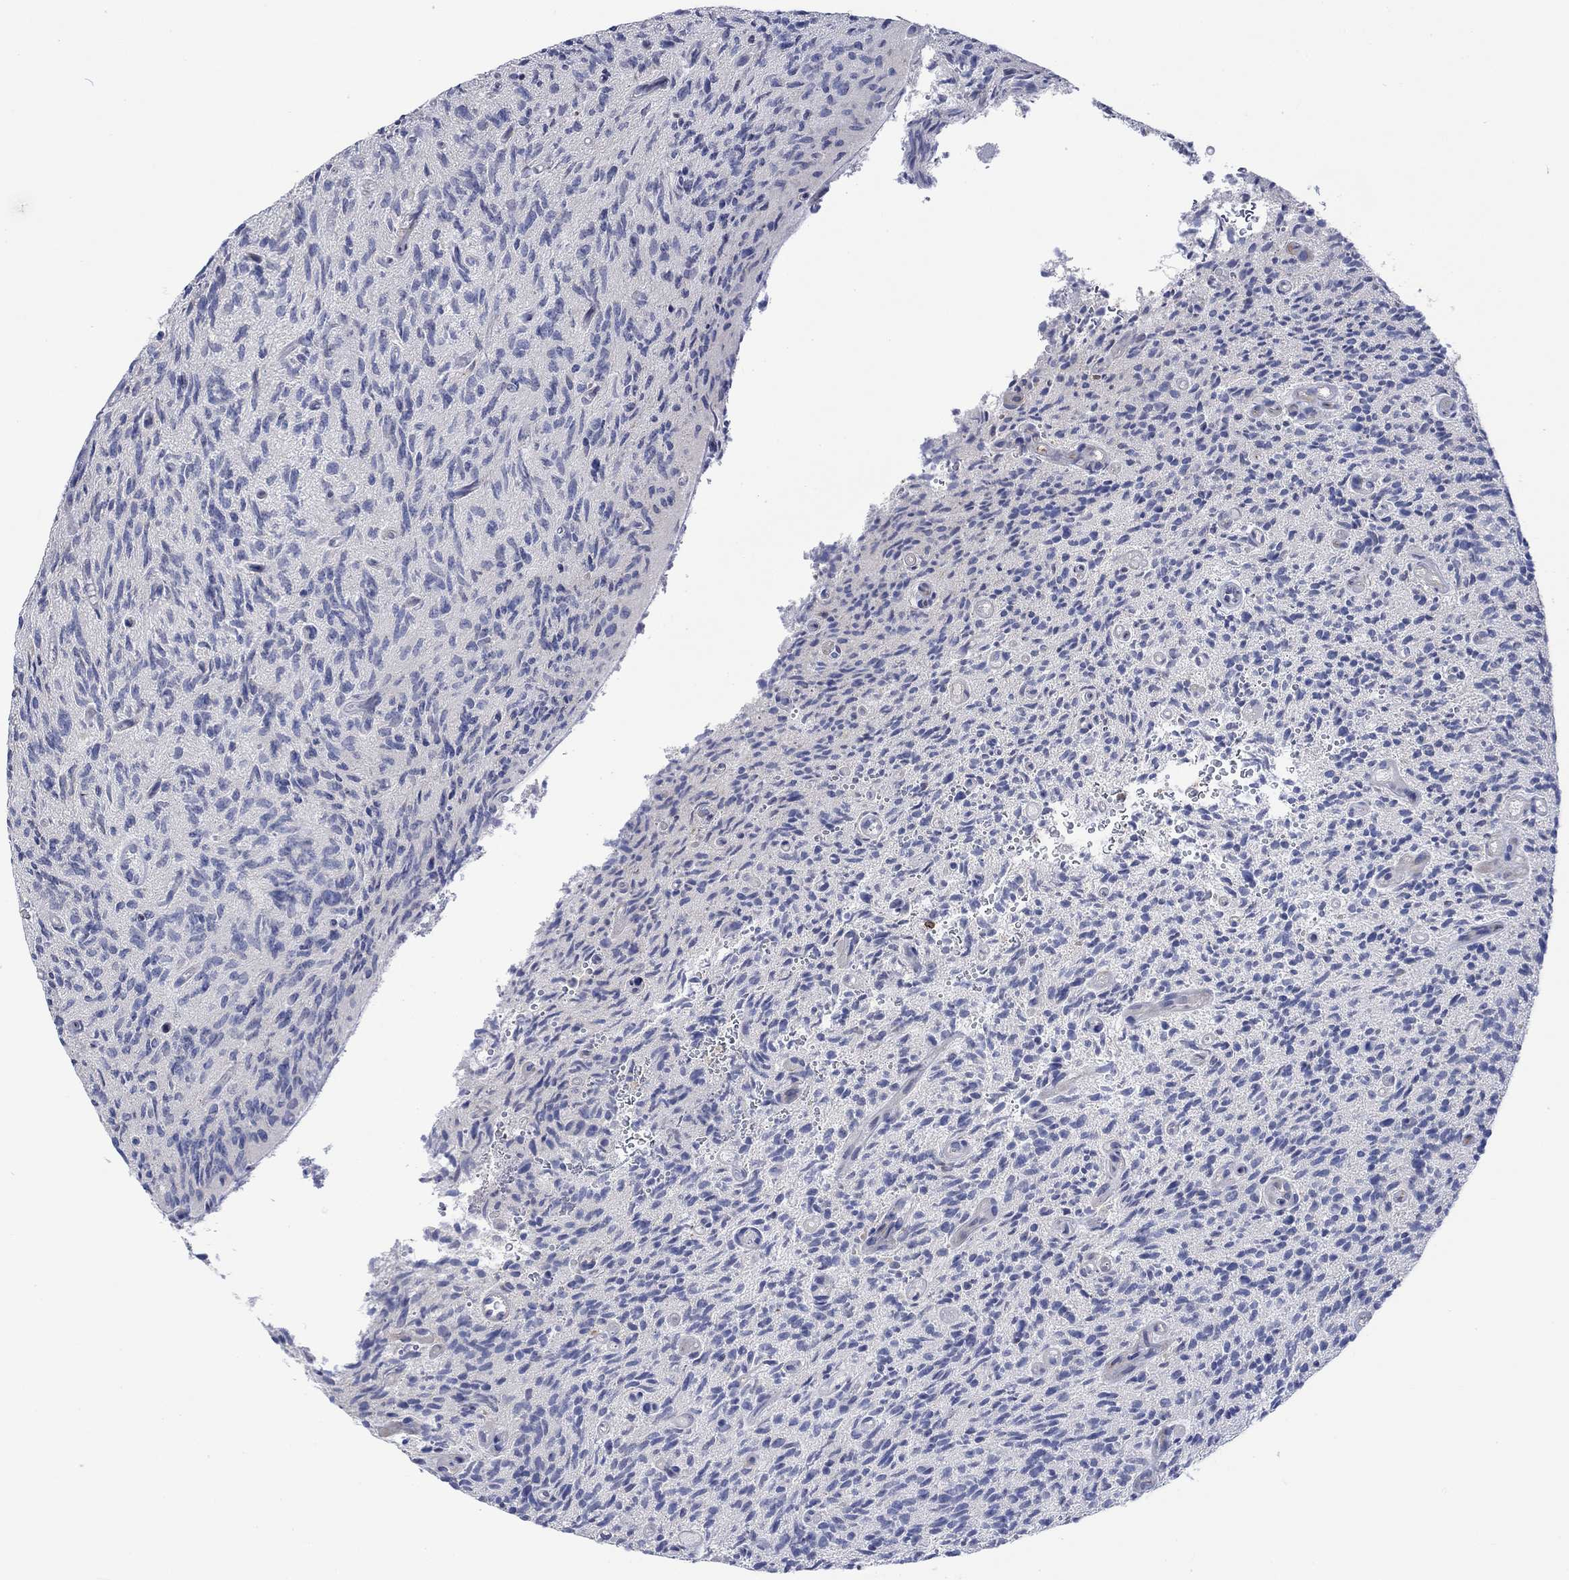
{"staining": {"intensity": "negative", "quantity": "none", "location": "none"}, "tissue": "glioma", "cell_type": "Tumor cells", "image_type": "cancer", "snomed": [{"axis": "morphology", "description": "Glioma, malignant, High grade"}, {"axis": "topography", "description": "Brain"}], "caption": "Human glioma stained for a protein using IHC exhibits no expression in tumor cells.", "gene": "CAMK1D", "patient": {"sex": "male", "age": 64}}